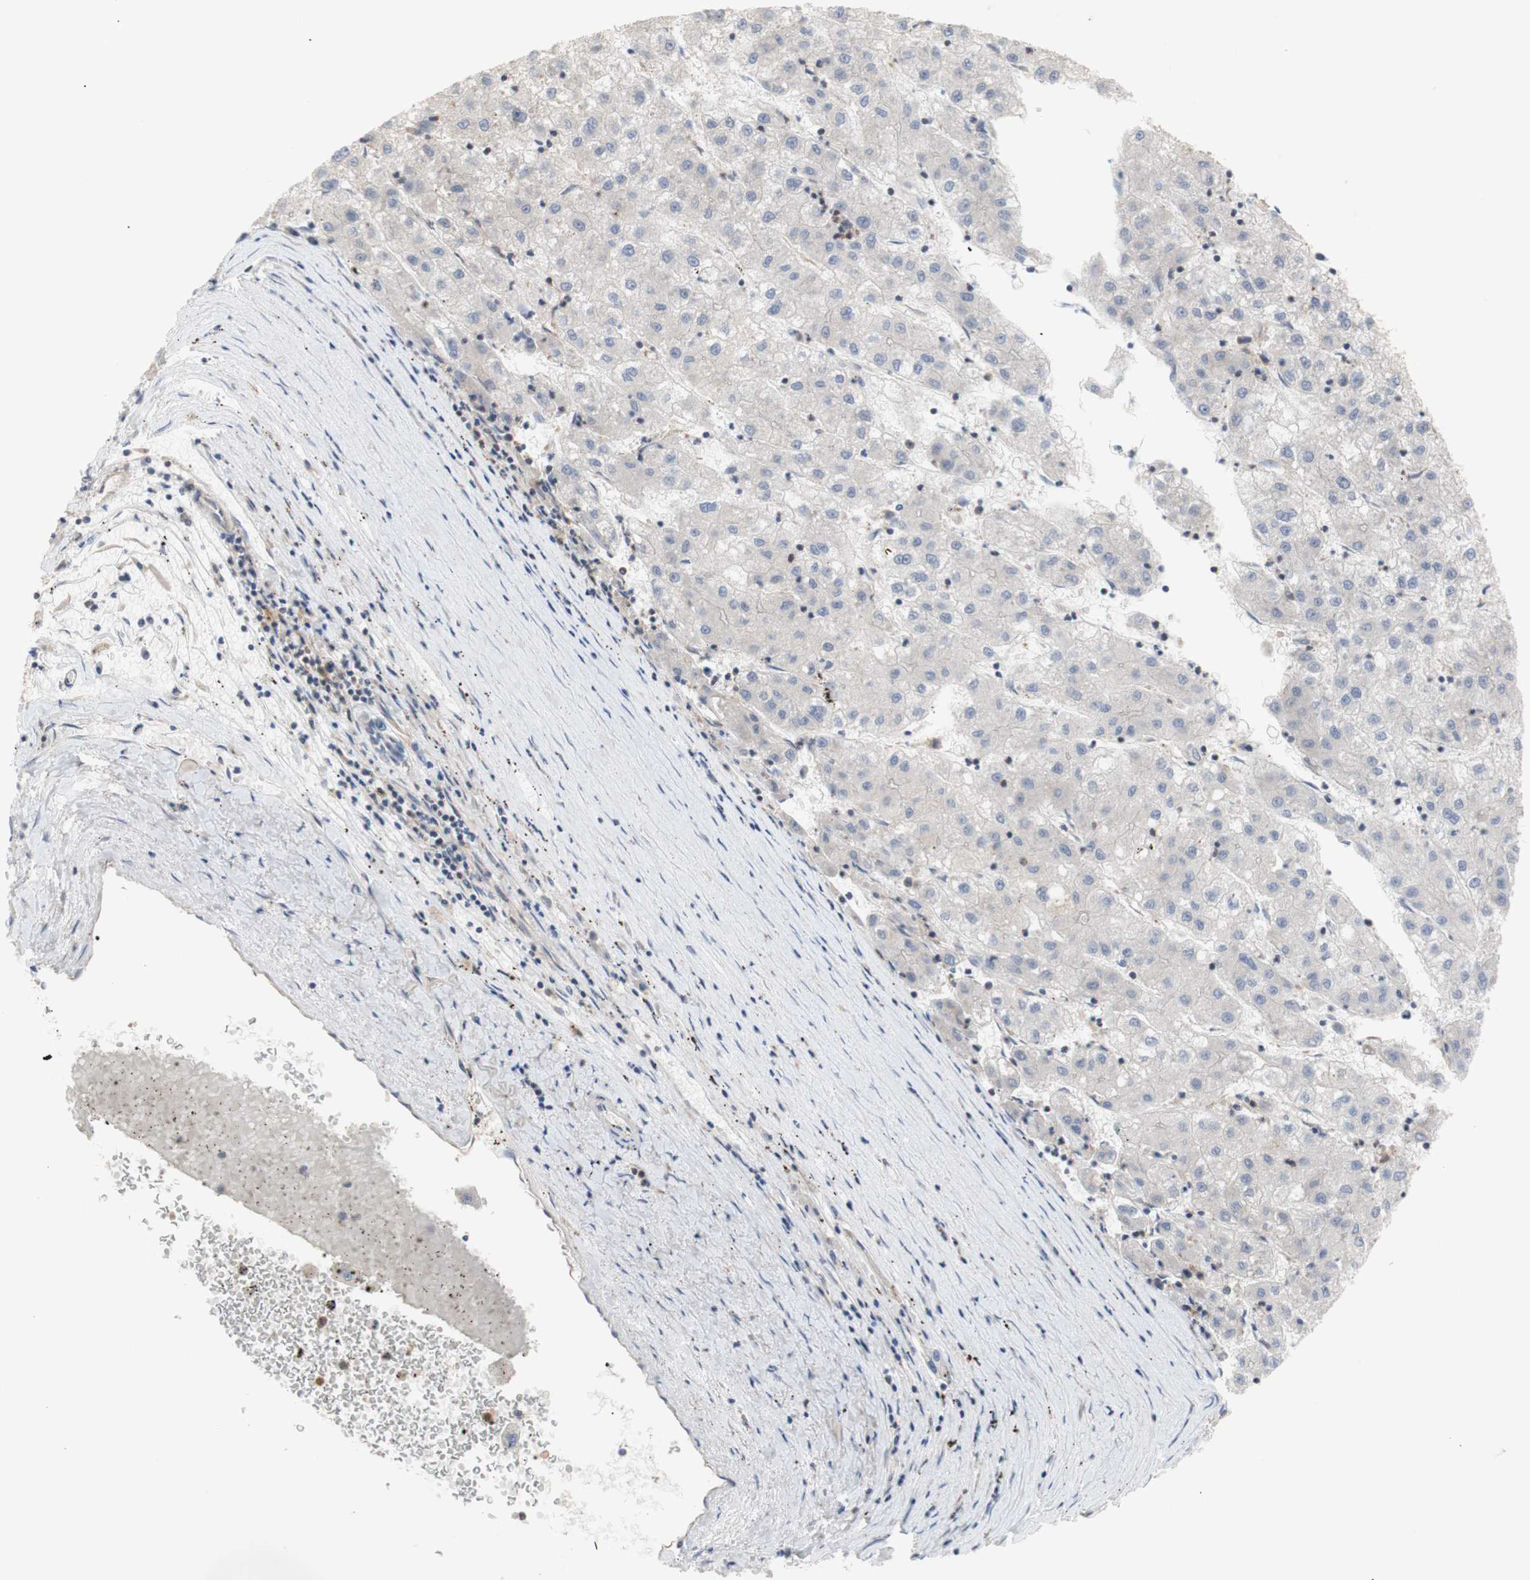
{"staining": {"intensity": "negative", "quantity": "none", "location": "none"}, "tissue": "liver cancer", "cell_type": "Tumor cells", "image_type": "cancer", "snomed": [{"axis": "morphology", "description": "Carcinoma, Hepatocellular, NOS"}, {"axis": "topography", "description": "Liver"}], "caption": "Immunohistochemical staining of human hepatocellular carcinoma (liver) displays no significant staining in tumor cells.", "gene": "IKBKG", "patient": {"sex": "male", "age": 72}}